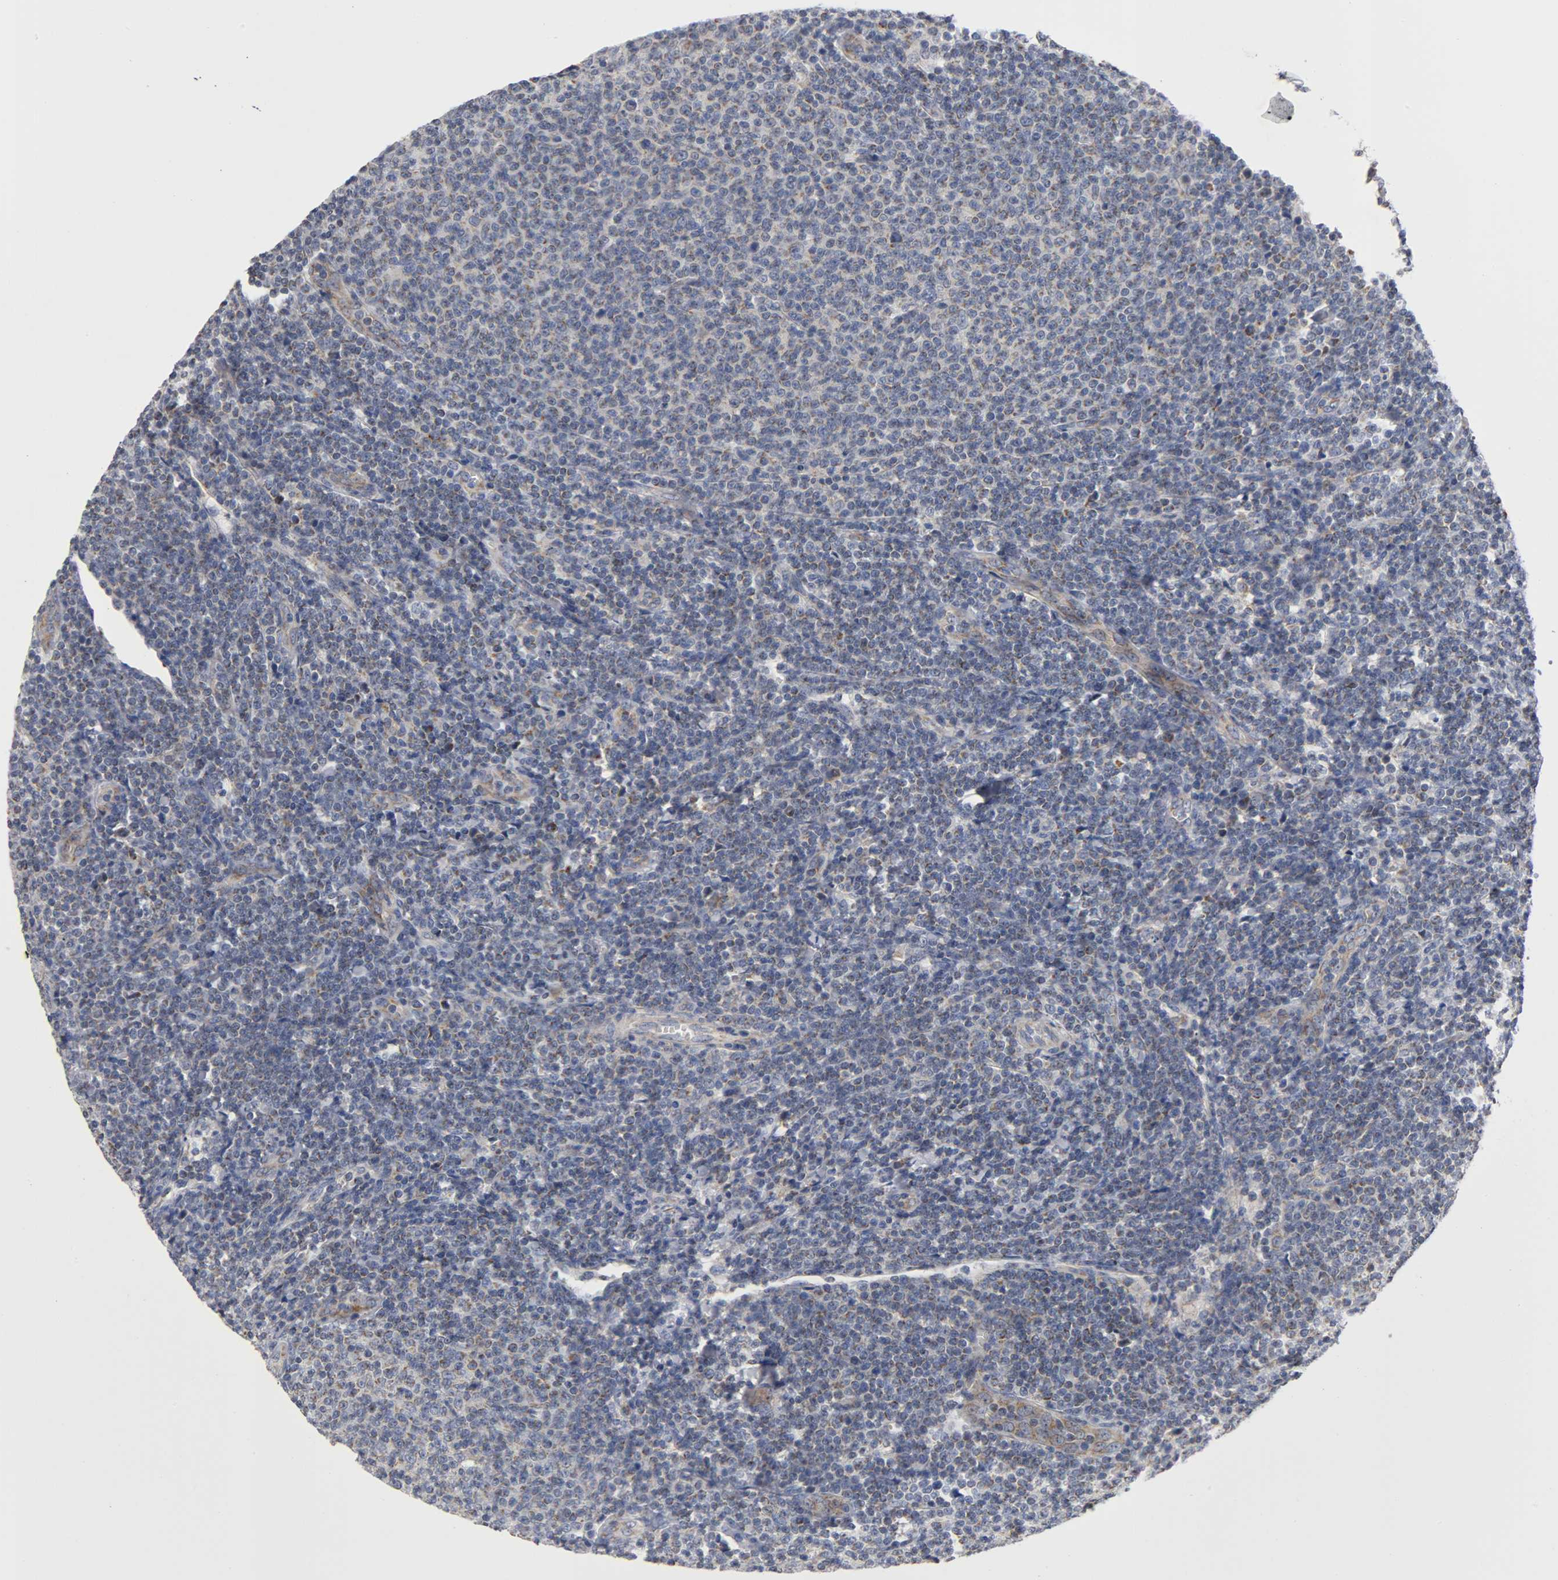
{"staining": {"intensity": "weak", "quantity": "<25%", "location": "cytoplasmic/membranous"}, "tissue": "lymphoma", "cell_type": "Tumor cells", "image_type": "cancer", "snomed": [{"axis": "morphology", "description": "Malignant lymphoma, non-Hodgkin's type, Low grade"}, {"axis": "topography", "description": "Lymph node"}], "caption": "This is an IHC image of lymphoma. There is no expression in tumor cells.", "gene": "PCSK6", "patient": {"sex": "male", "age": 66}}